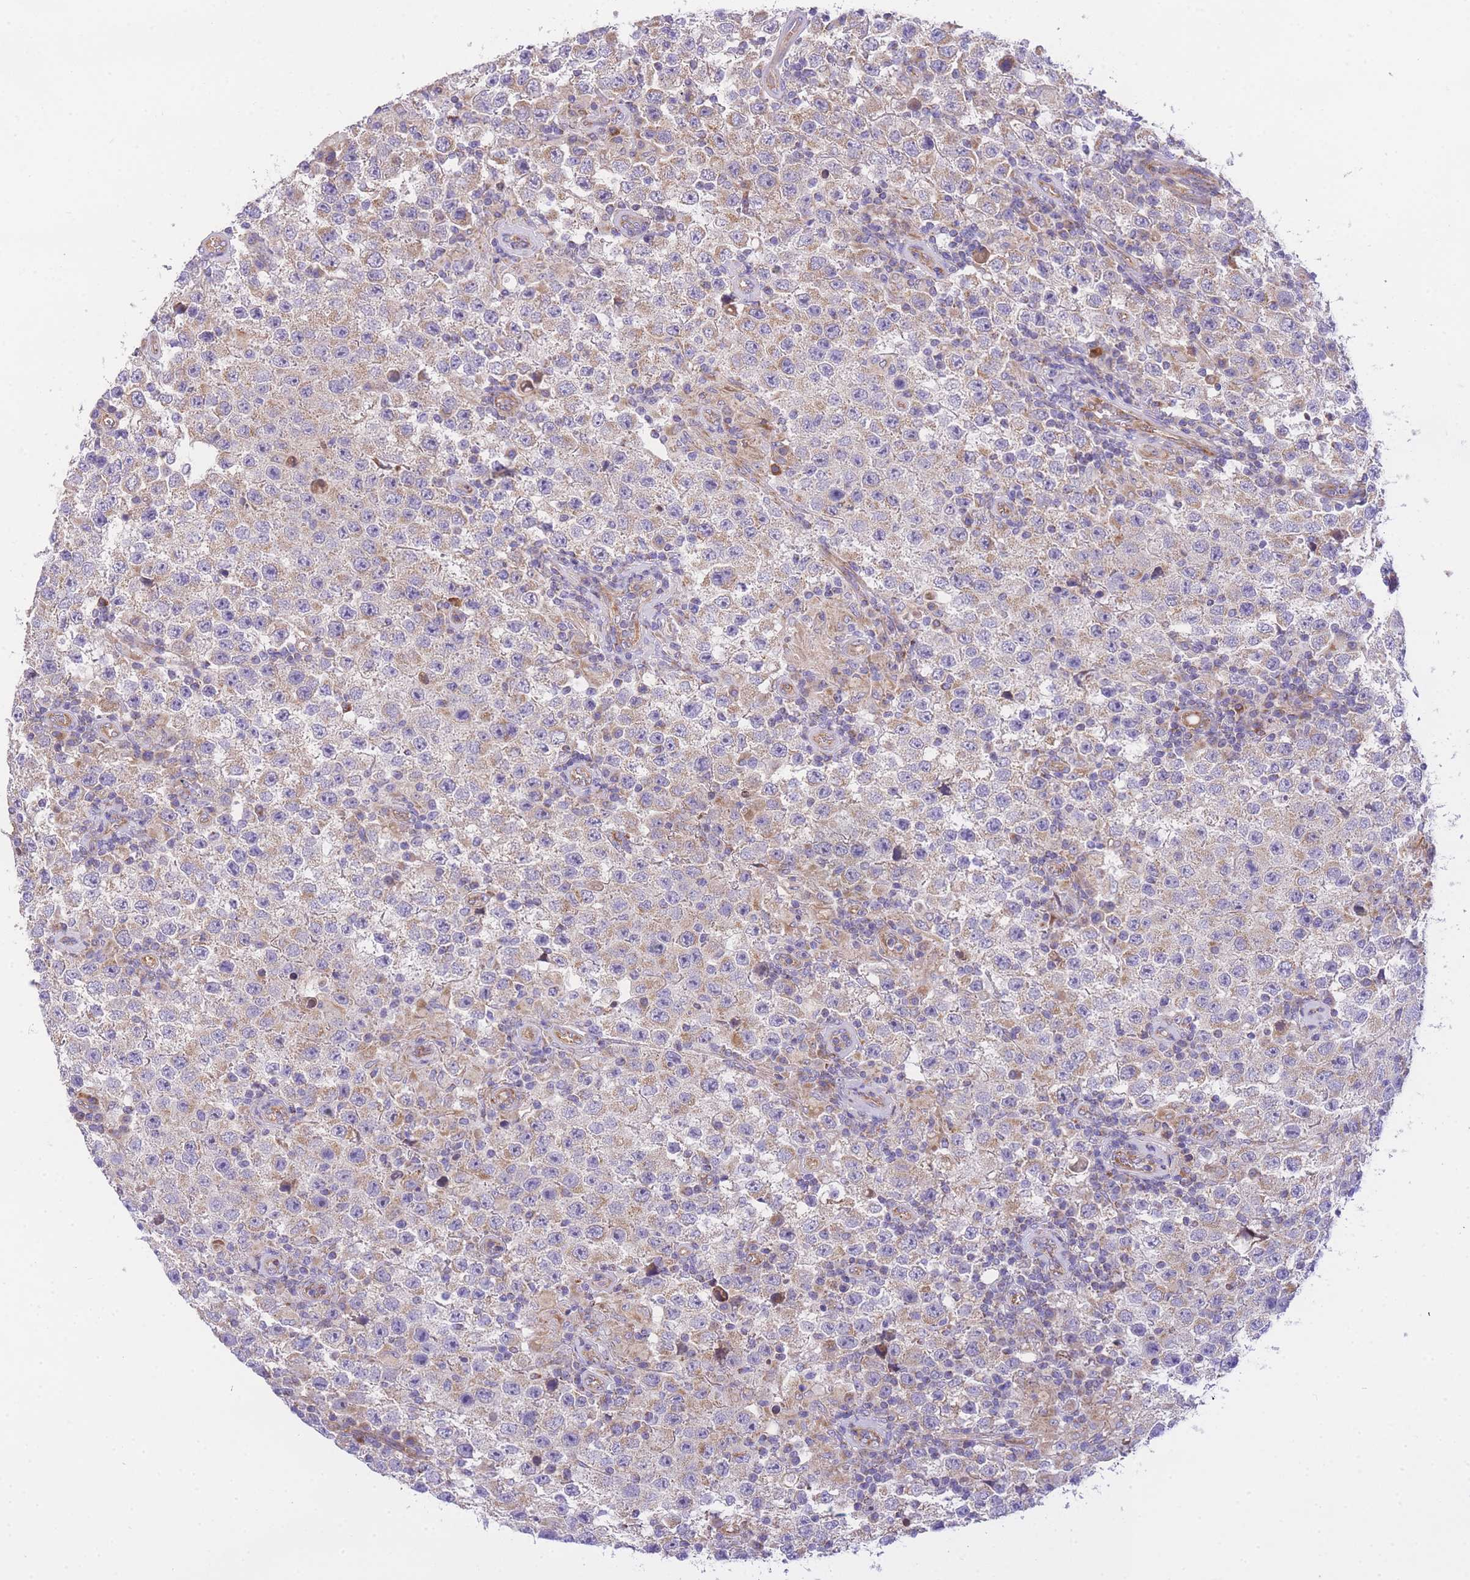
{"staining": {"intensity": "weak", "quantity": "<25%", "location": "cytoplasmic/membranous"}, "tissue": "testis cancer", "cell_type": "Tumor cells", "image_type": "cancer", "snomed": [{"axis": "morphology", "description": "Normal tissue, NOS"}, {"axis": "morphology", "description": "Urothelial carcinoma, High grade"}, {"axis": "morphology", "description": "Seminoma, NOS"}, {"axis": "morphology", "description": "Carcinoma, Embryonal, NOS"}, {"axis": "topography", "description": "Urinary bladder"}, {"axis": "topography", "description": "Testis"}], "caption": "This is a photomicrograph of immunohistochemistry staining of testis seminoma, which shows no expression in tumor cells. (DAB (3,3'-diaminobenzidine) immunohistochemistry (IHC) visualized using brightfield microscopy, high magnification).", "gene": "MTRES1", "patient": {"sex": "male", "age": 41}}